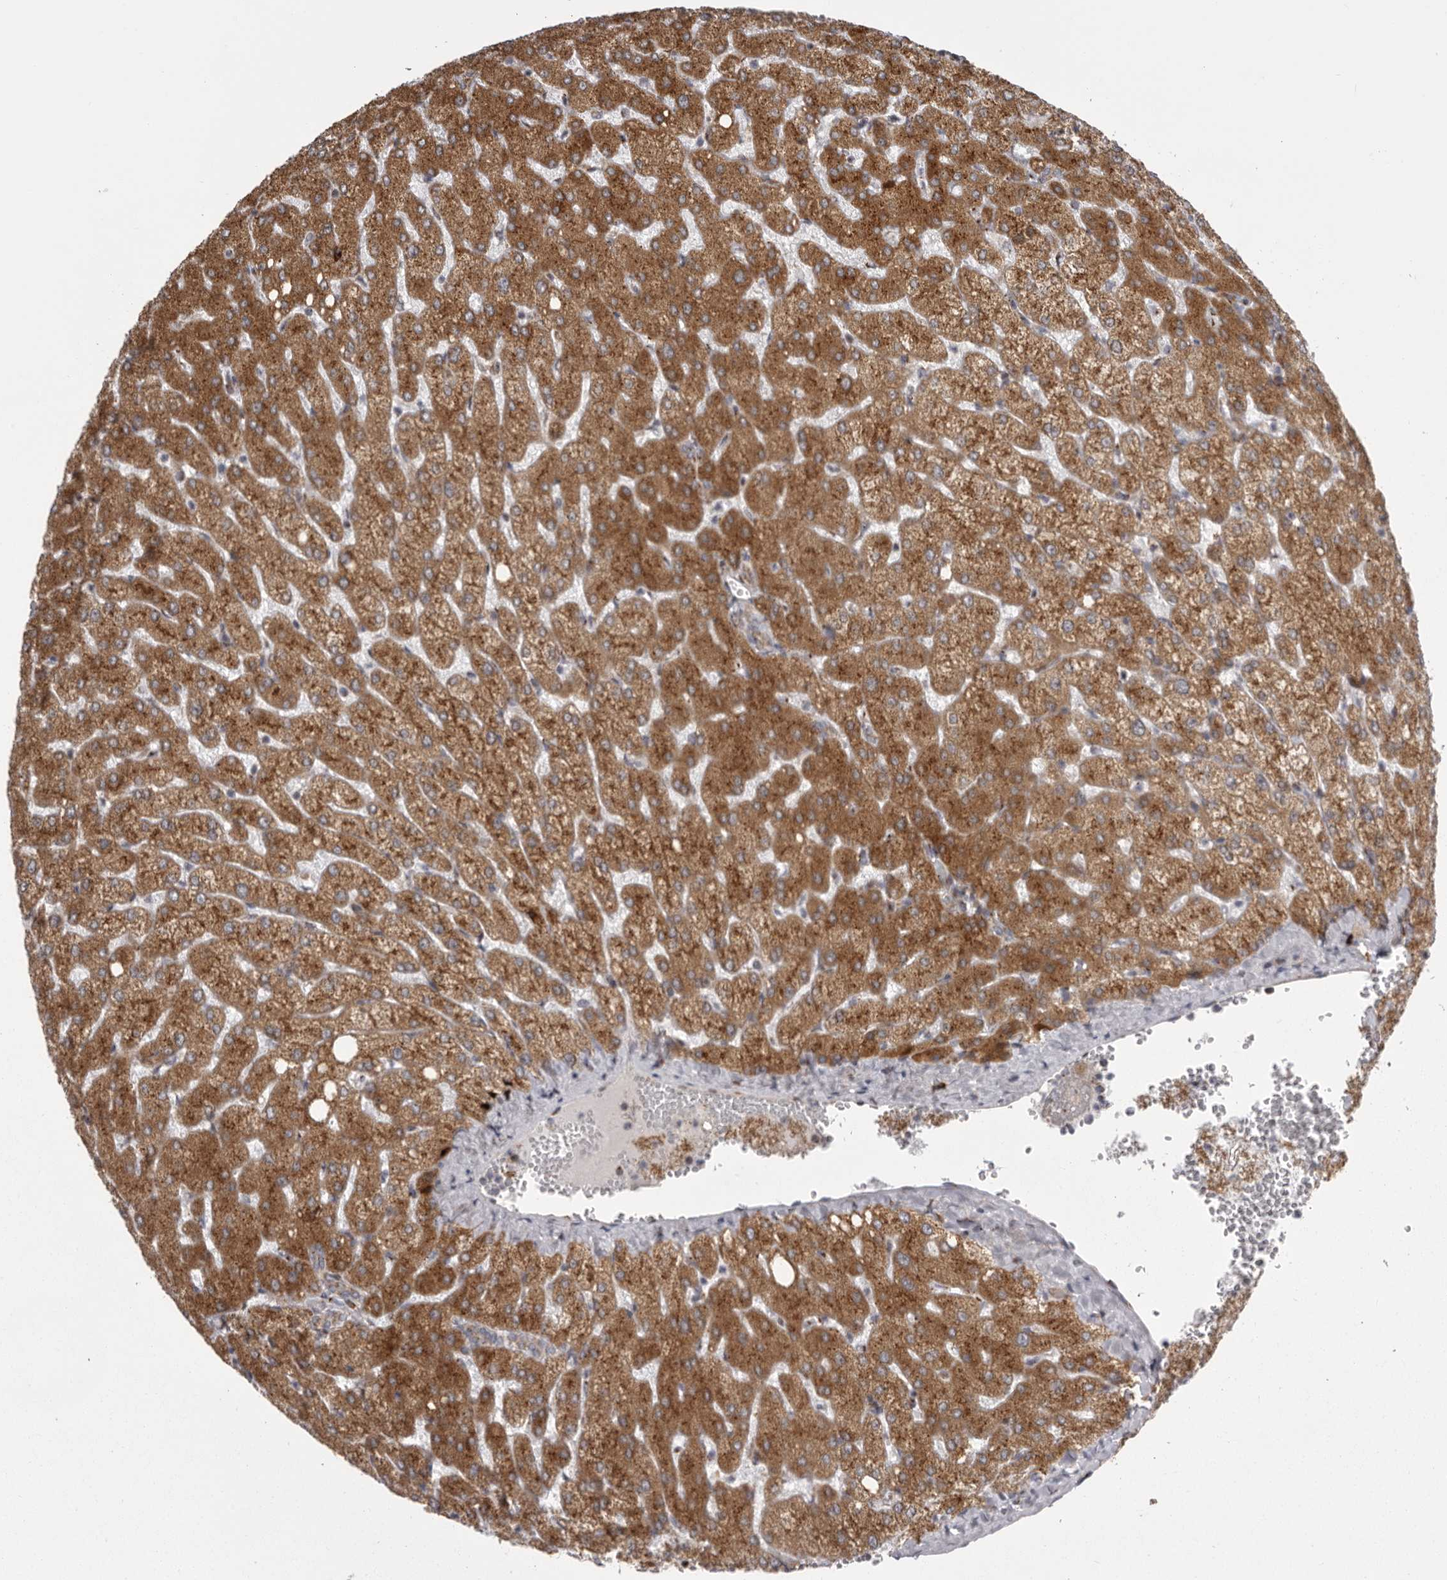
{"staining": {"intensity": "weak", "quantity": ">75%", "location": "cytoplasmic/membranous"}, "tissue": "liver", "cell_type": "Cholangiocytes", "image_type": "normal", "snomed": [{"axis": "morphology", "description": "Normal tissue, NOS"}, {"axis": "topography", "description": "Liver"}], "caption": "A micrograph of liver stained for a protein demonstrates weak cytoplasmic/membranous brown staining in cholangiocytes.", "gene": "WDR47", "patient": {"sex": "female", "age": 54}}